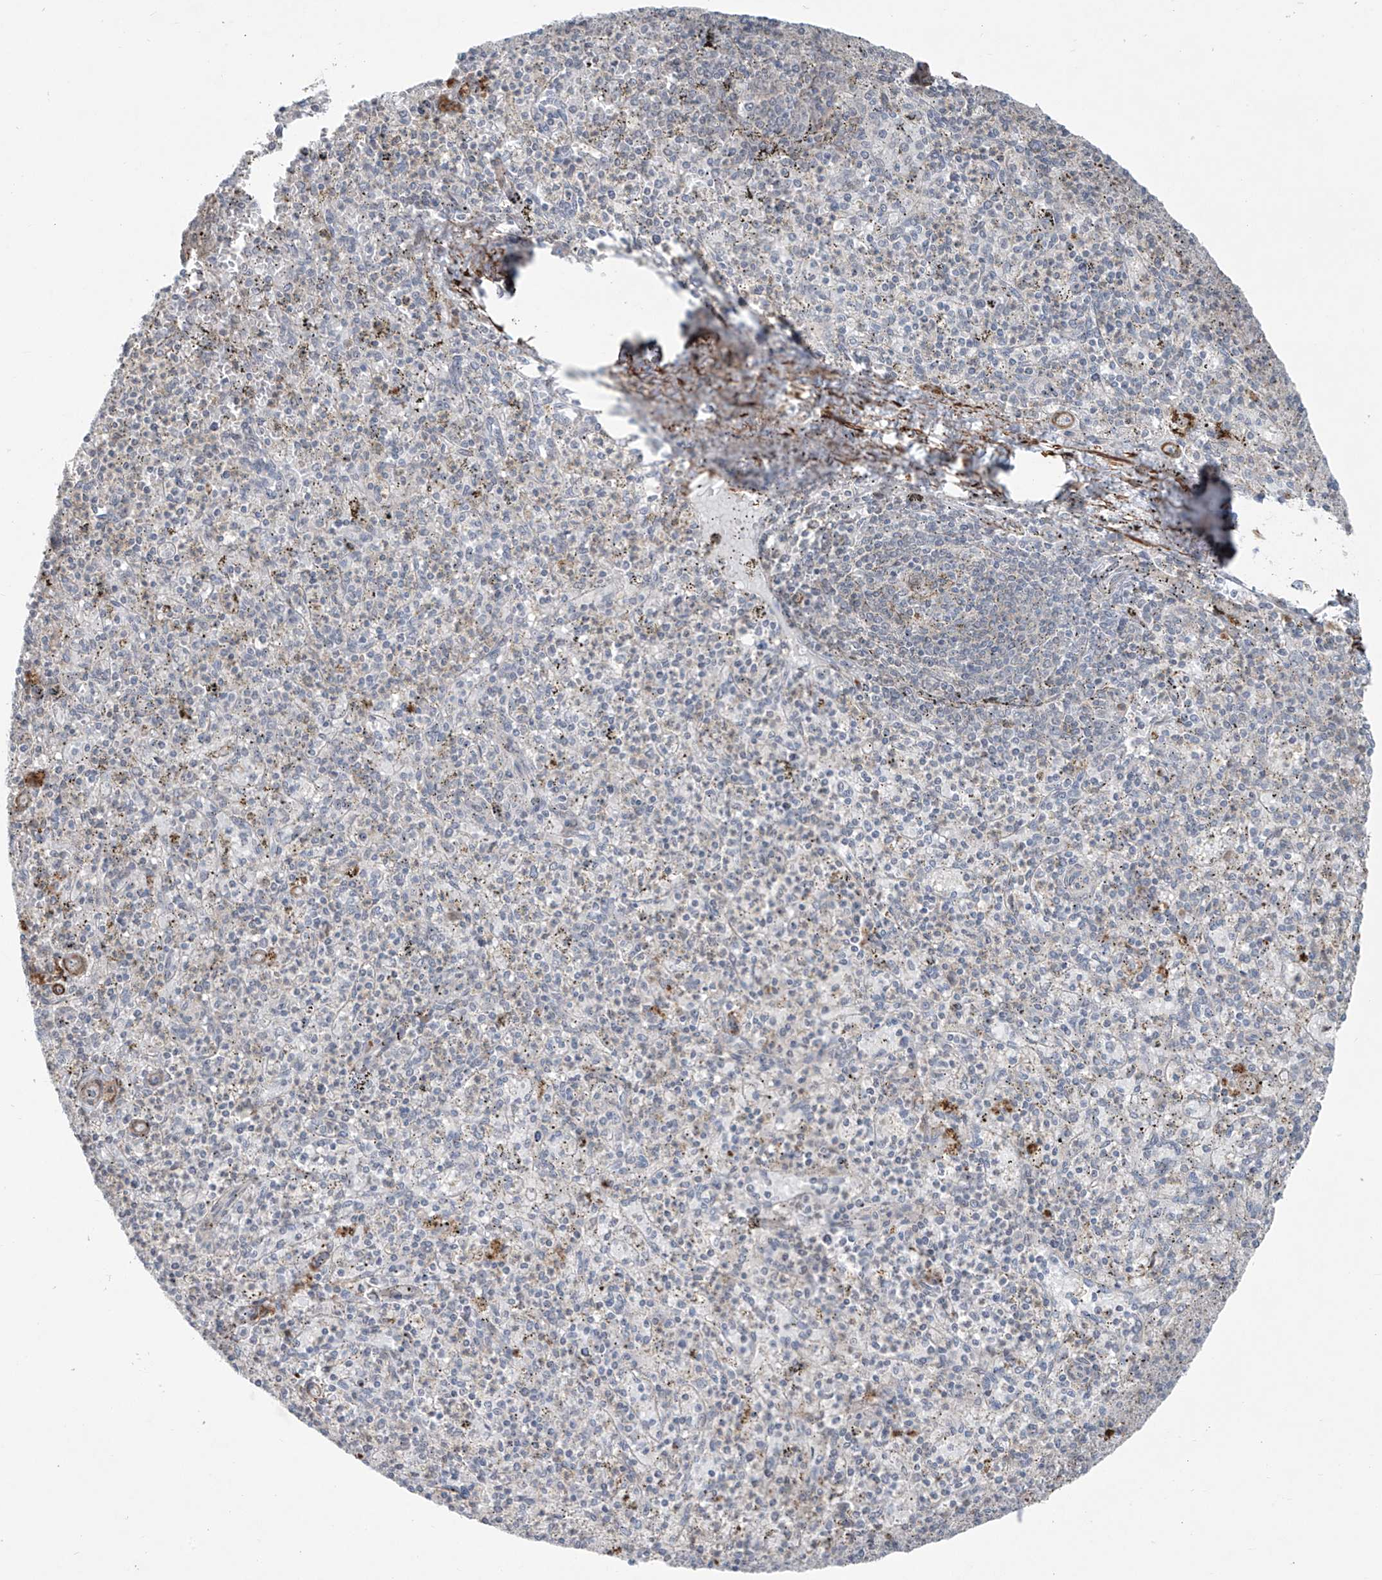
{"staining": {"intensity": "negative", "quantity": "none", "location": "none"}, "tissue": "spleen", "cell_type": "Cells in red pulp", "image_type": "normal", "snomed": [{"axis": "morphology", "description": "Normal tissue, NOS"}, {"axis": "topography", "description": "Spleen"}], "caption": "Immunohistochemistry histopathology image of normal human spleen stained for a protein (brown), which reveals no expression in cells in red pulp.", "gene": "RASGEF1A", "patient": {"sex": "male", "age": 72}}